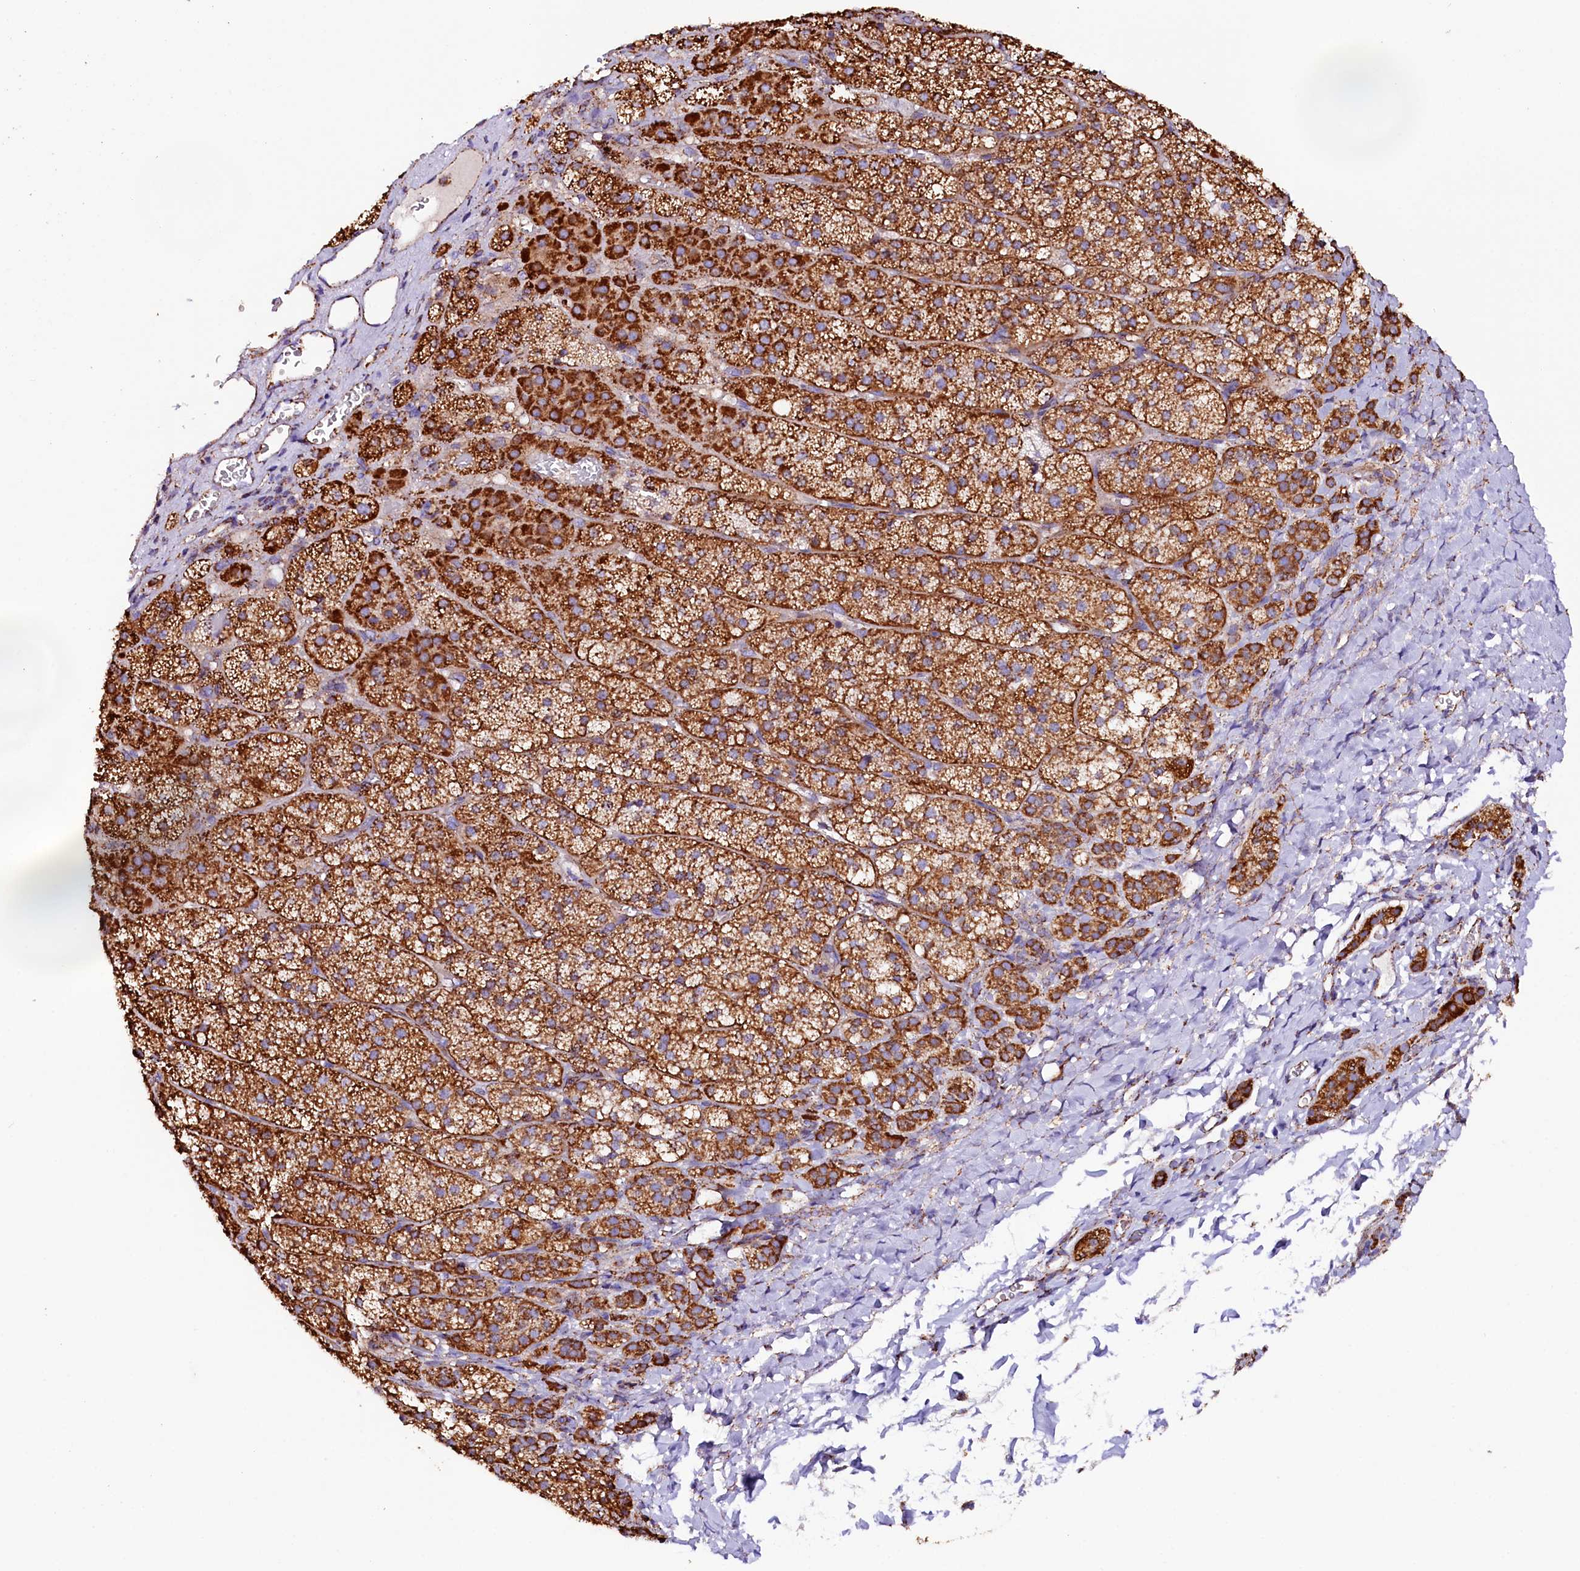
{"staining": {"intensity": "strong", "quantity": ">75%", "location": "cytoplasmic/membranous"}, "tissue": "adrenal gland", "cell_type": "Glandular cells", "image_type": "normal", "snomed": [{"axis": "morphology", "description": "Normal tissue, NOS"}, {"axis": "topography", "description": "Adrenal gland"}], "caption": "The immunohistochemical stain labels strong cytoplasmic/membranous positivity in glandular cells of benign adrenal gland. The staining was performed using DAB to visualize the protein expression in brown, while the nuclei were stained in blue with hematoxylin (Magnification: 20x).", "gene": "APLP2", "patient": {"sex": "female", "age": 44}}